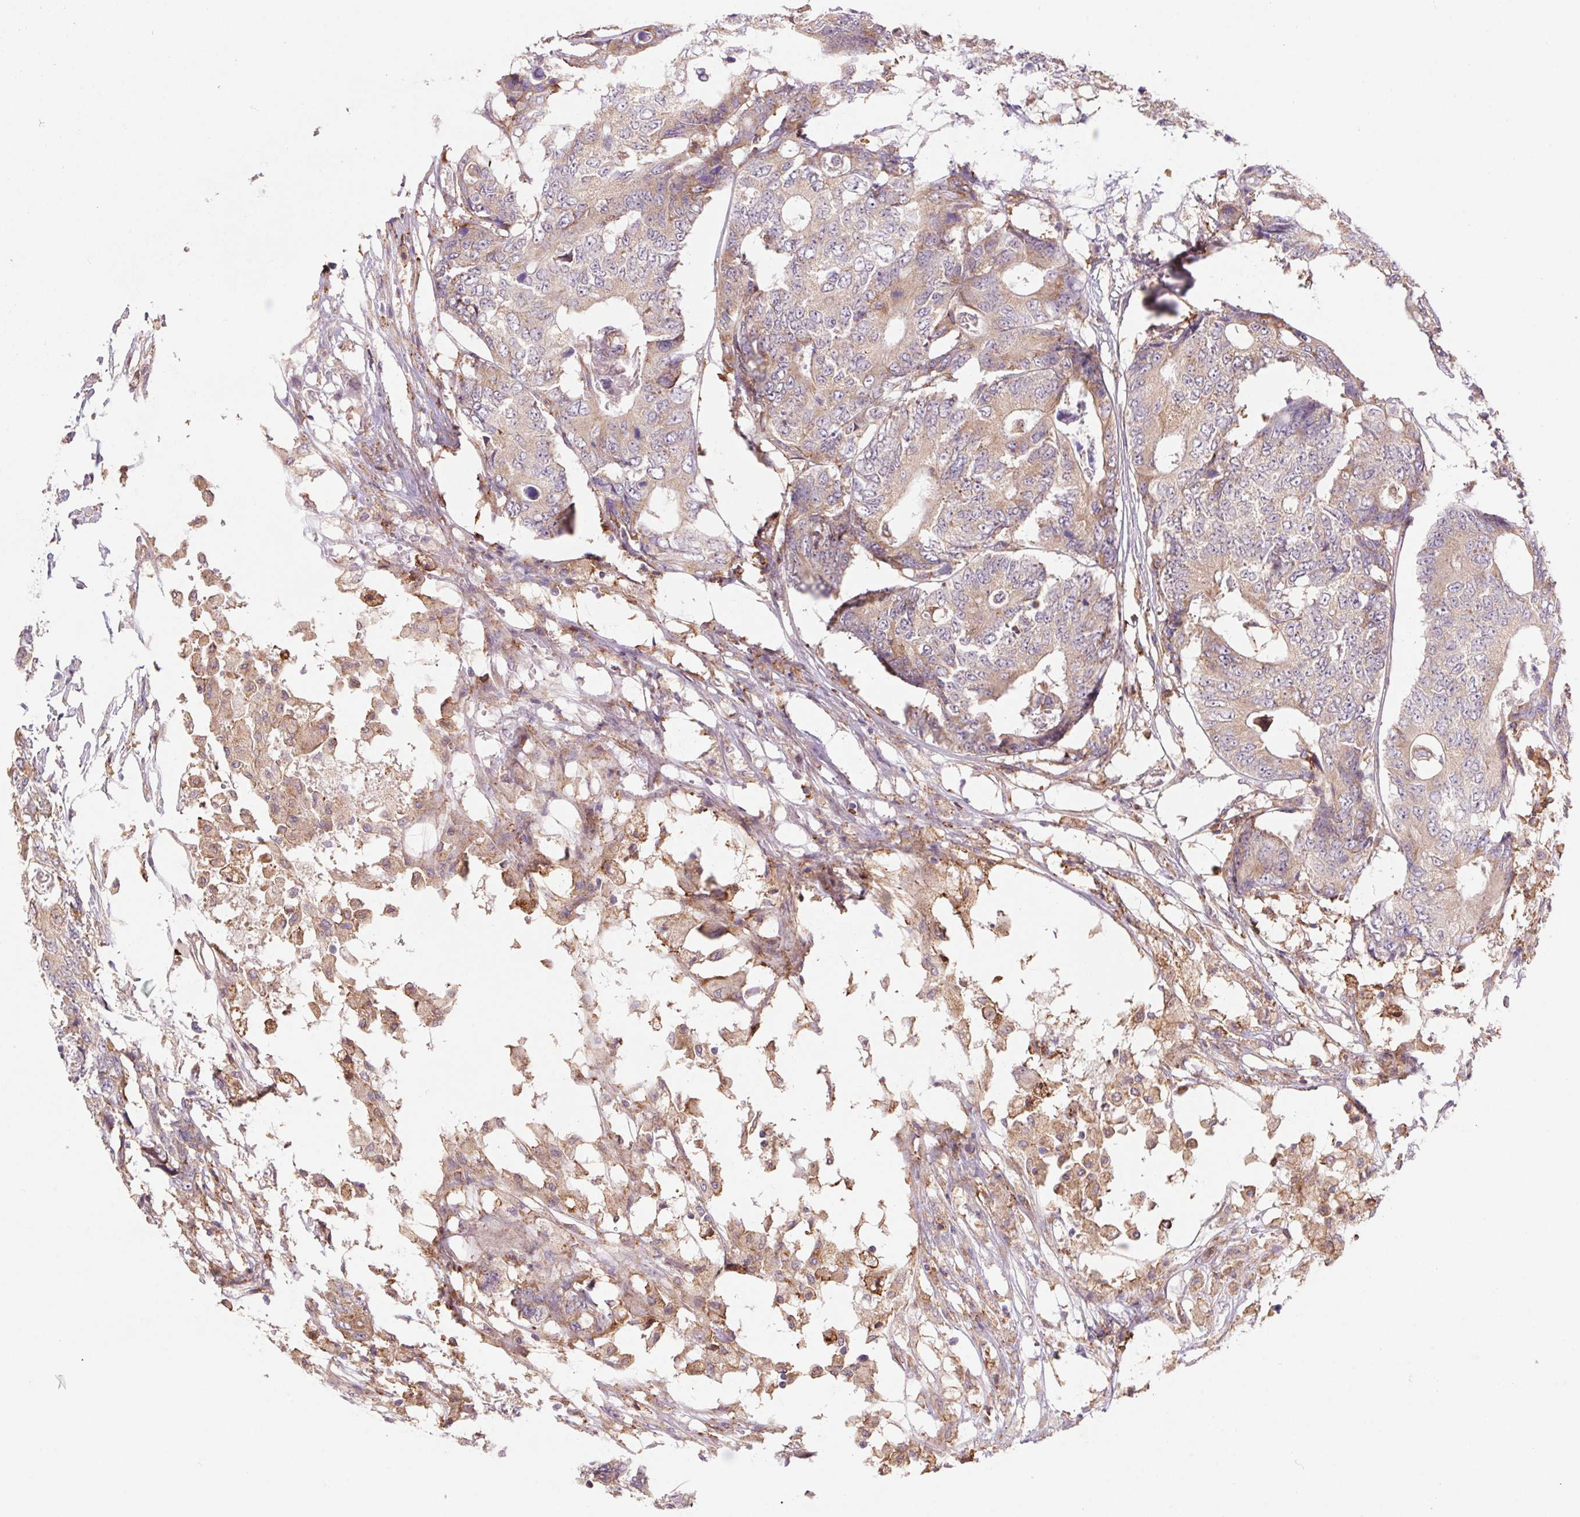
{"staining": {"intensity": "weak", "quantity": ">75%", "location": "cytoplasmic/membranous"}, "tissue": "colorectal cancer", "cell_type": "Tumor cells", "image_type": "cancer", "snomed": [{"axis": "morphology", "description": "Adenocarcinoma, NOS"}, {"axis": "topography", "description": "Colon"}], "caption": "Colorectal cancer (adenocarcinoma) stained with DAB IHC shows low levels of weak cytoplasmic/membranous staining in approximately >75% of tumor cells.", "gene": "KLHL20", "patient": {"sex": "female", "age": 48}}